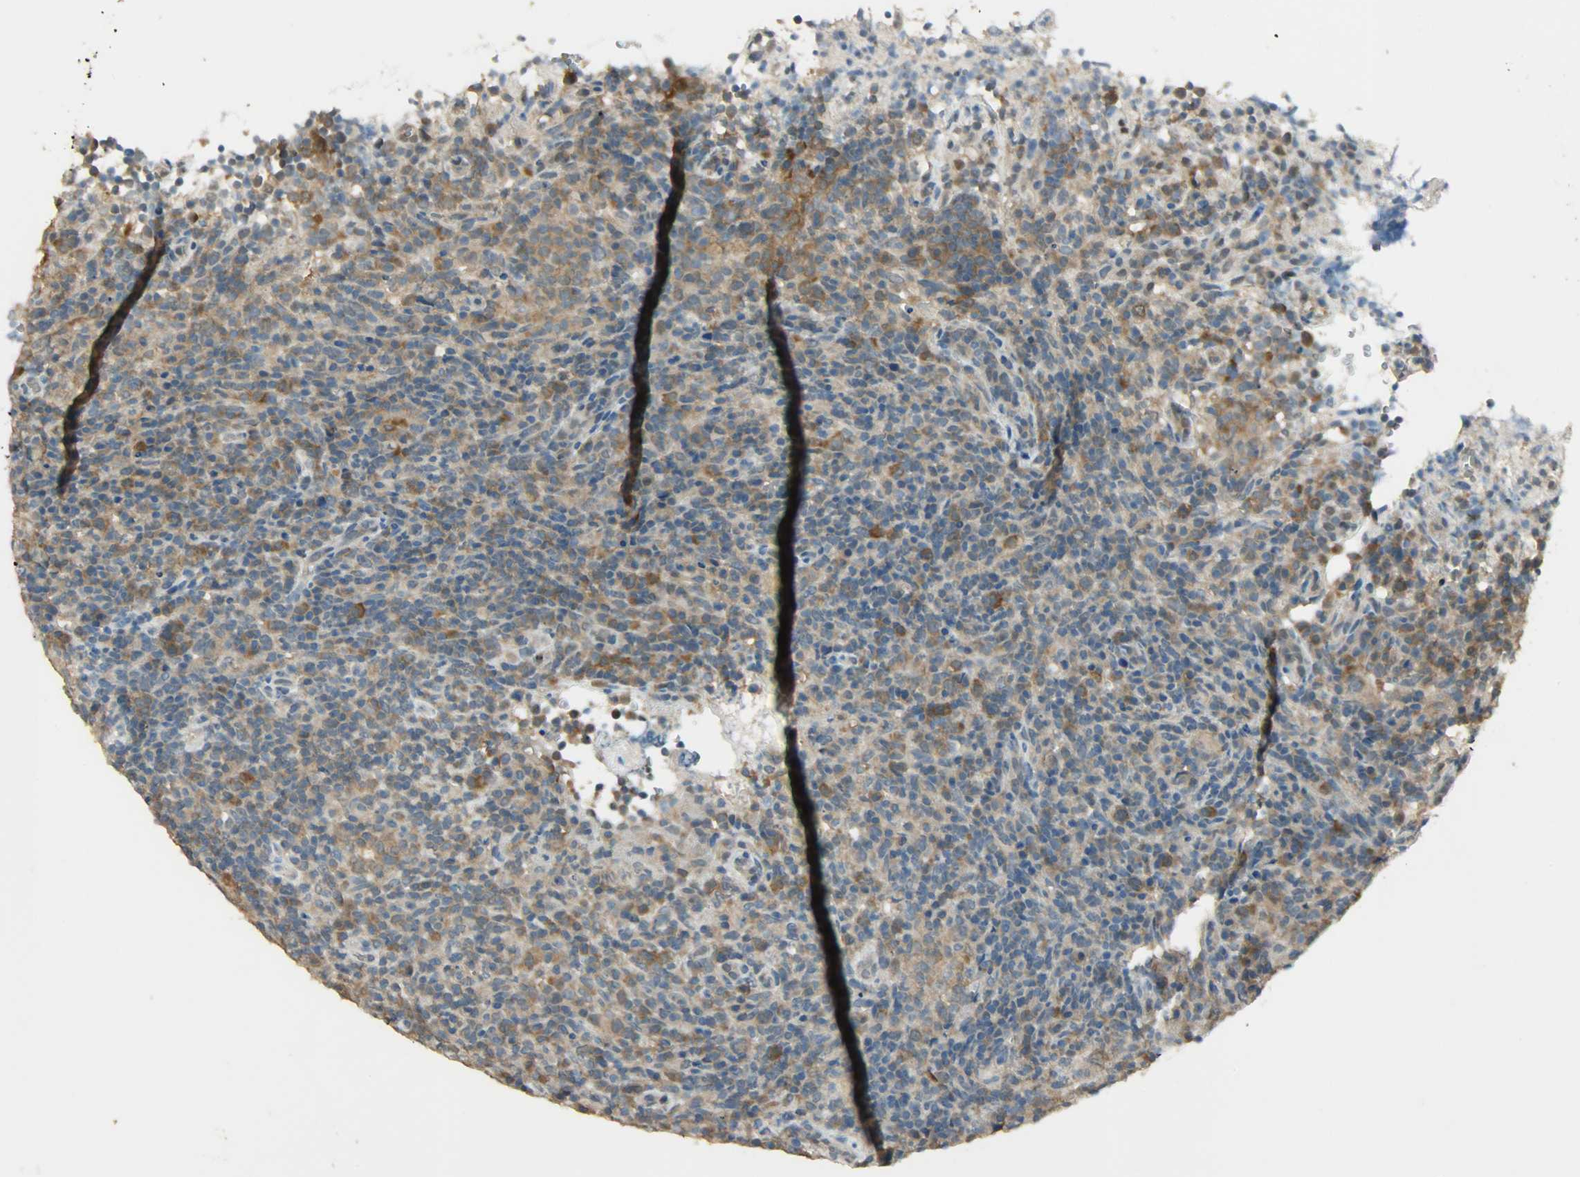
{"staining": {"intensity": "moderate", "quantity": "25%-75%", "location": "cytoplasmic/membranous"}, "tissue": "lymphoma", "cell_type": "Tumor cells", "image_type": "cancer", "snomed": [{"axis": "morphology", "description": "Malignant lymphoma, non-Hodgkin's type, High grade"}, {"axis": "topography", "description": "Lymph node"}], "caption": "High-grade malignant lymphoma, non-Hodgkin's type was stained to show a protein in brown. There is medium levels of moderate cytoplasmic/membranous expression in approximately 25%-75% of tumor cells.", "gene": "PRMT5", "patient": {"sex": "female", "age": 76}}